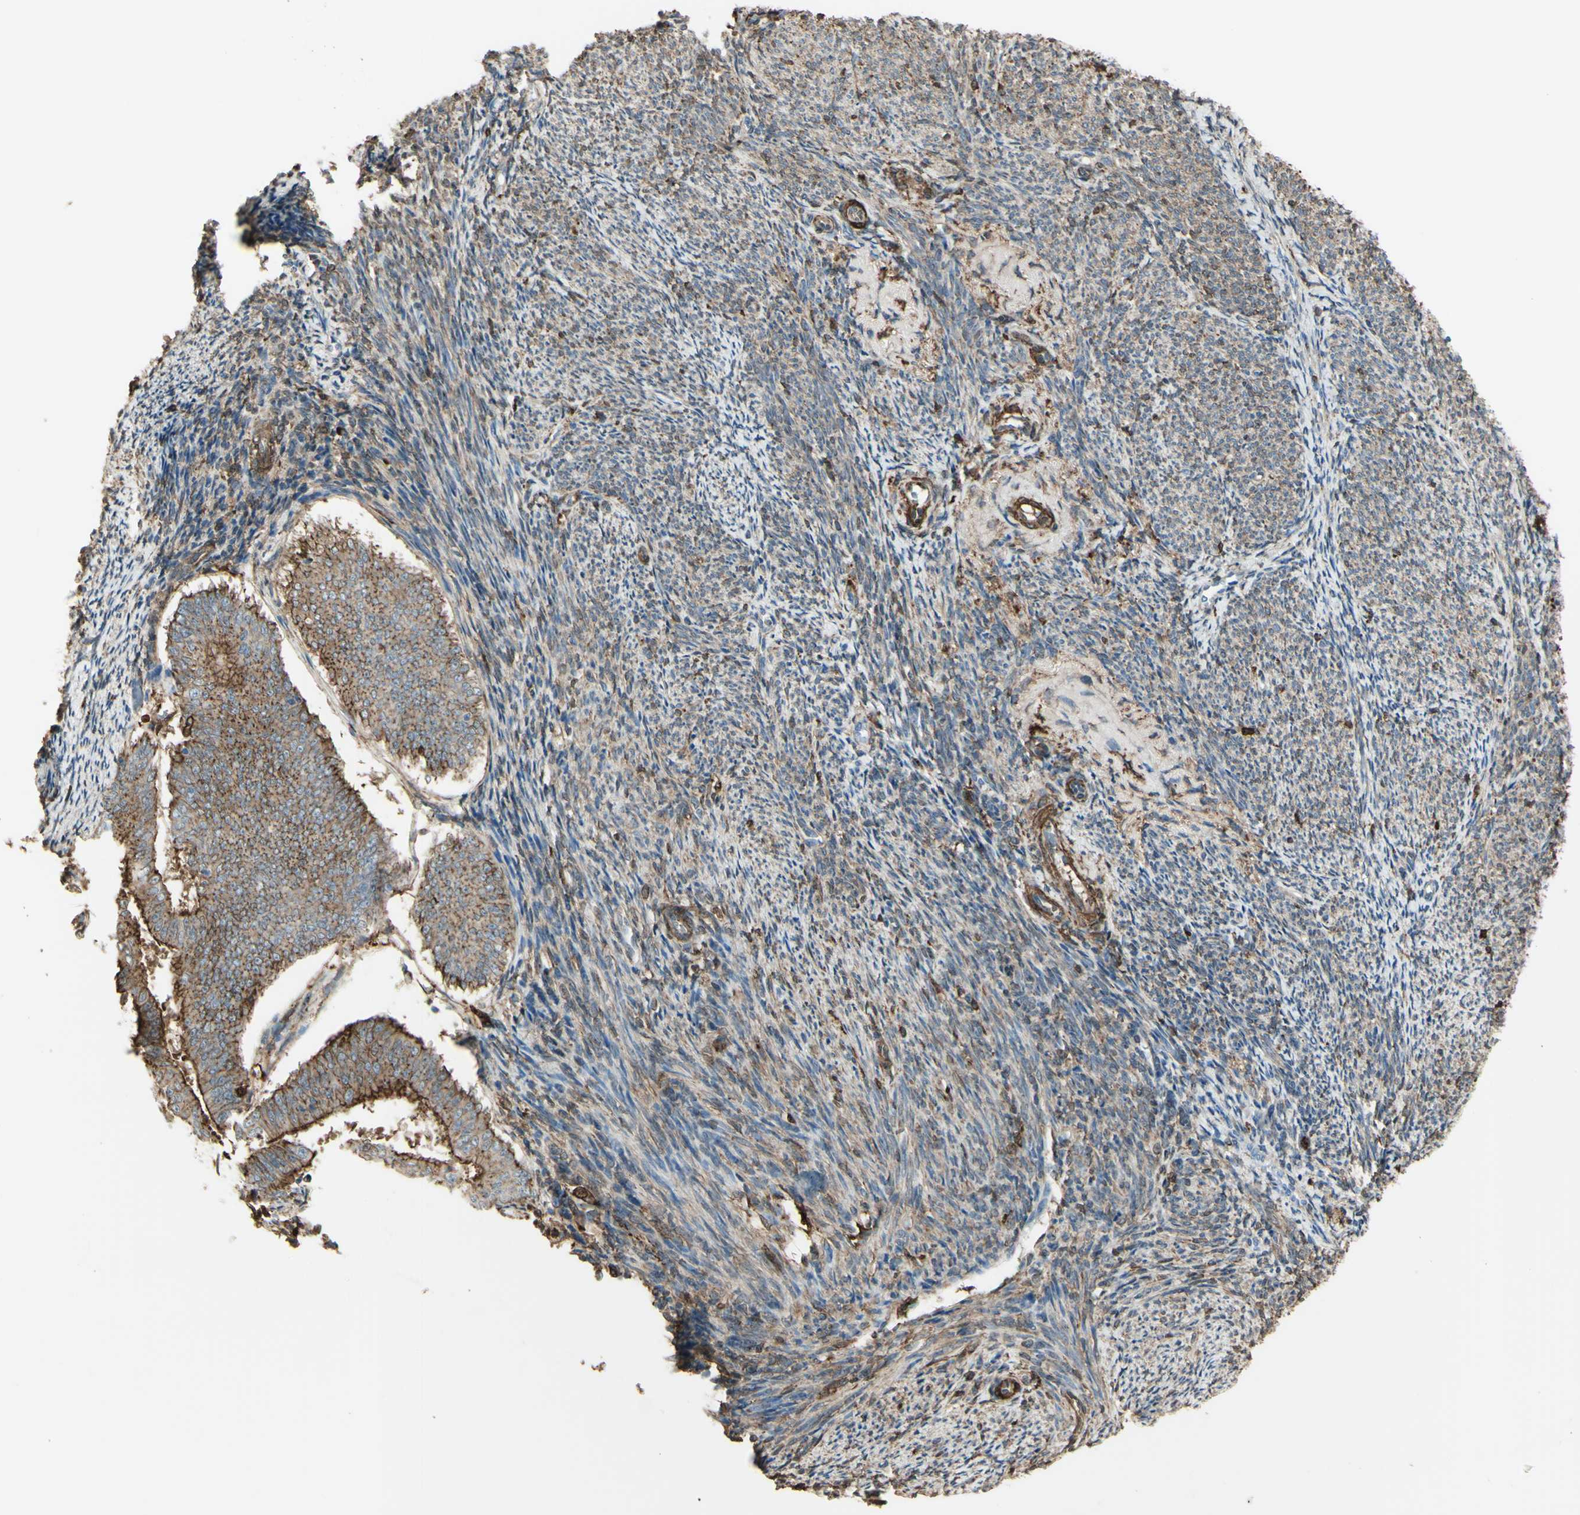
{"staining": {"intensity": "weak", "quantity": ">75%", "location": "cytoplasmic/membranous"}, "tissue": "endometrial cancer", "cell_type": "Tumor cells", "image_type": "cancer", "snomed": [{"axis": "morphology", "description": "Adenocarcinoma, NOS"}, {"axis": "topography", "description": "Endometrium"}], "caption": "There is low levels of weak cytoplasmic/membranous expression in tumor cells of endometrial cancer, as demonstrated by immunohistochemical staining (brown color).", "gene": "GSN", "patient": {"sex": "female", "age": 63}}